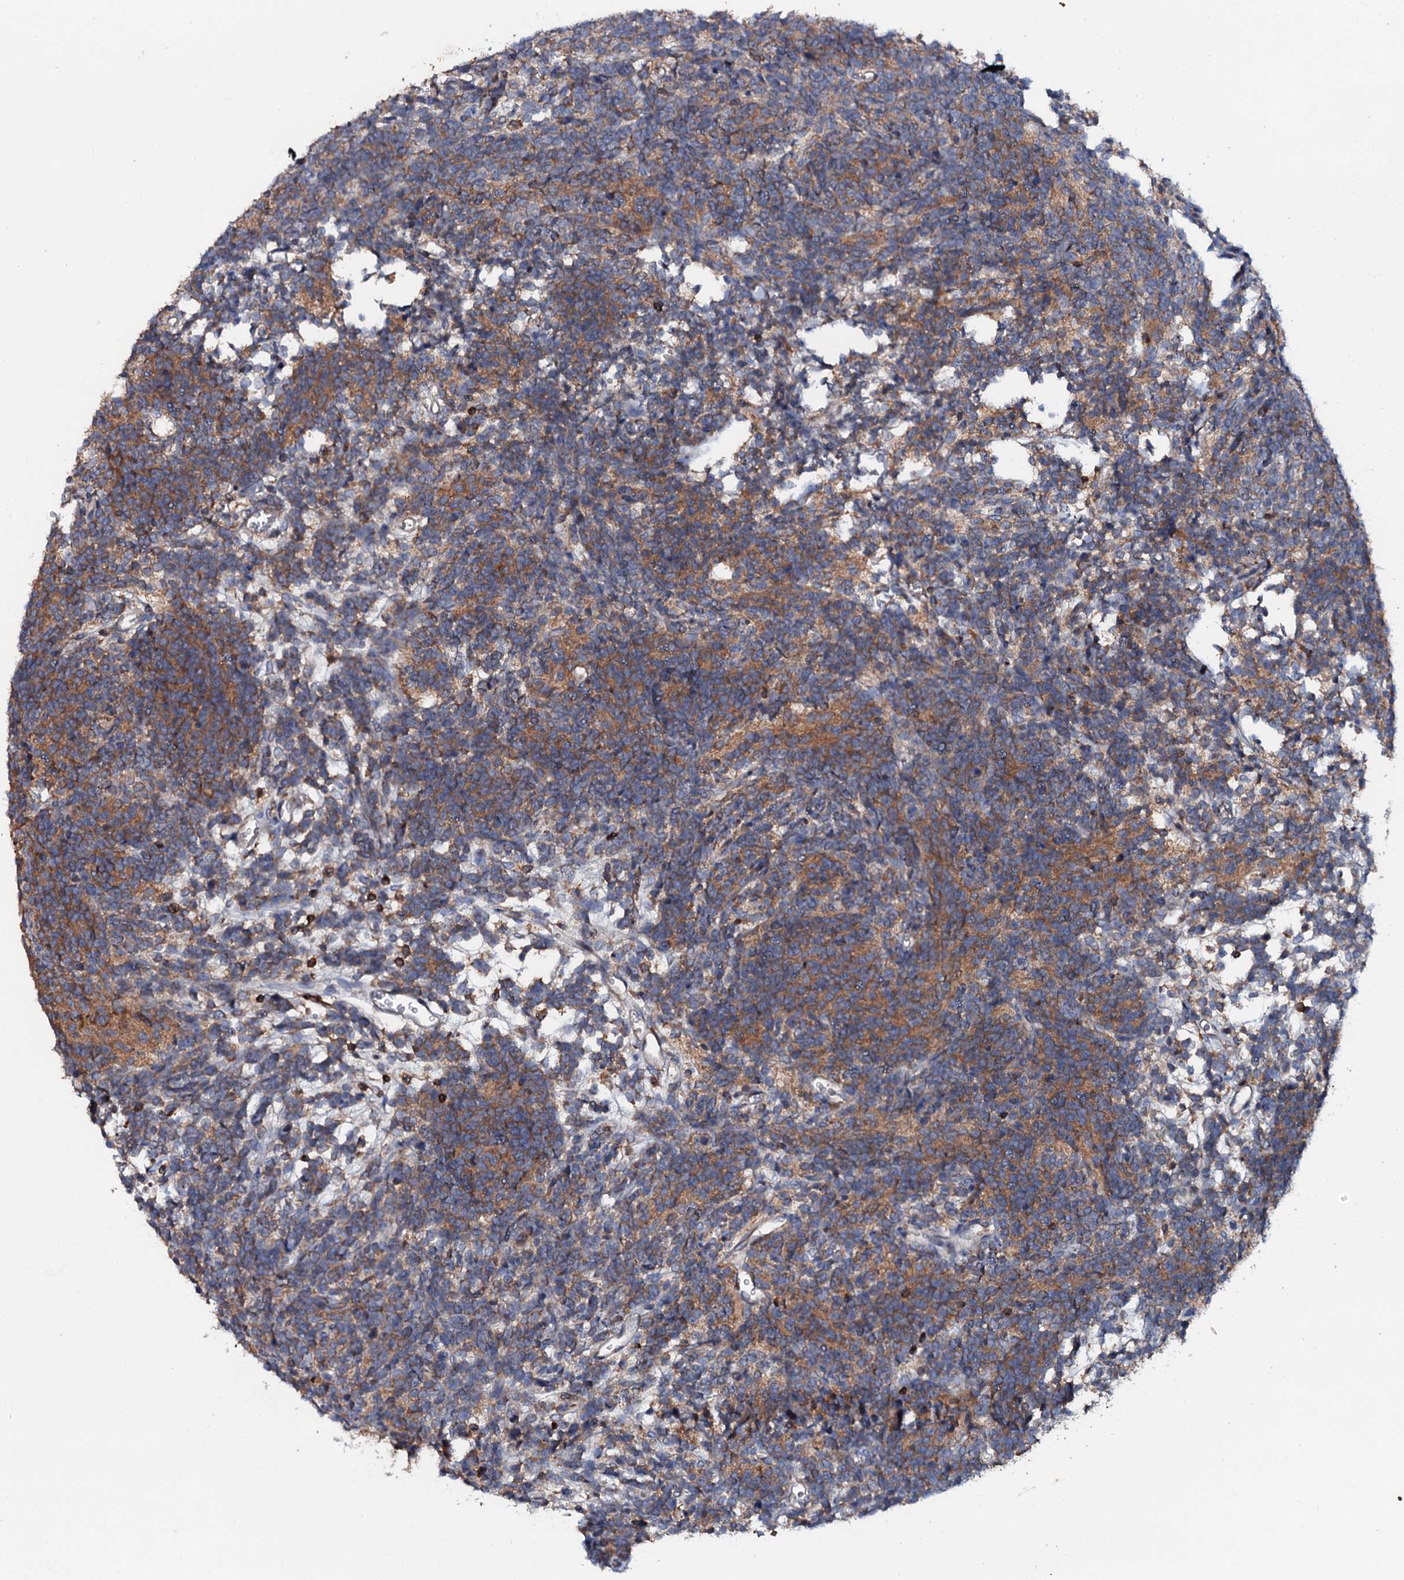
{"staining": {"intensity": "moderate", "quantity": ">75%", "location": "cytoplasmic/membranous"}, "tissue": "glioma", "cell_type": "Tumor cells", "image_type": "cancer", "snomed": [{"axis": "morphology", "description": "Glioma, malignant, Low grade"}, {"axis": "topography", "description": "Brain"}], "caption": "This is an image of IHC staining of malignant glioma (low-grade), which shows moderate positivity in the cytoplasmic/membranous of tumor cells.", "gene": "GRK2", "patient": {"sex": "female", "age": 1}}